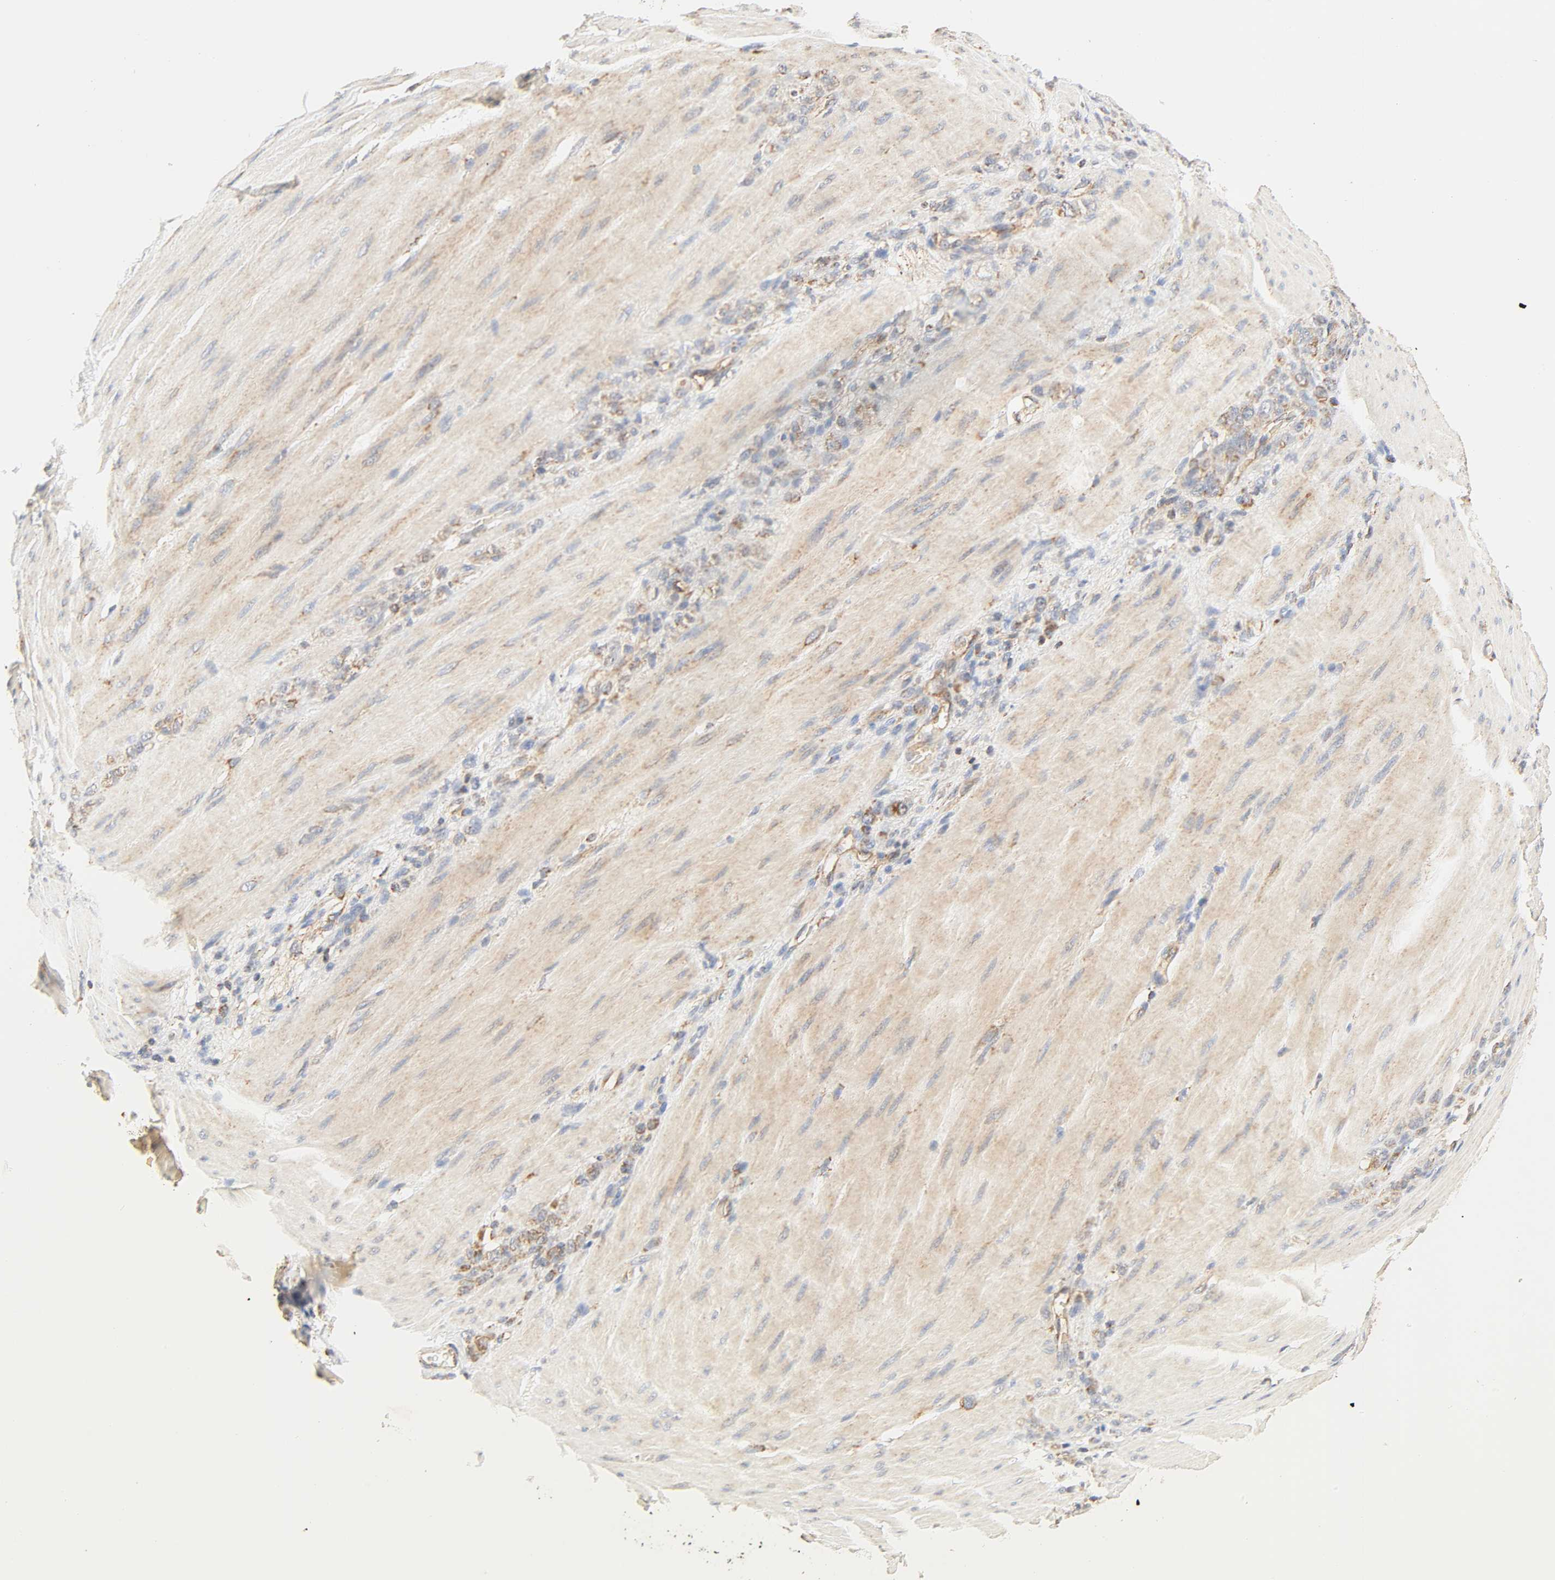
{"staining": {"intensity": "moderate", "quantity": ">75%", "location": "cytoplasmic/membranous"}, "tissue": "stomach cancer", "cell_type": "Tumor cells", "image_type": "cancer", "snomed": [{"axis": "morphology", "description": "Adenocarcinoma, NOS"}, {"axis": "topography", "description": "Stomach"}], "caption": "A high-resolution micrograph shows IHC staining of adenocarcinoma (stomach), which displays moderate cytoplasmic/membranous positivity in about >75% of tumor cells. The protein is stained brown, and the nuclei are stained in blue (DAB (3,3'-diaminobenzidine) IHC with brightfield microscopy, high magnification).", "gene": "ZMAT5", "patient": {"sex": "male", "age": 82}}